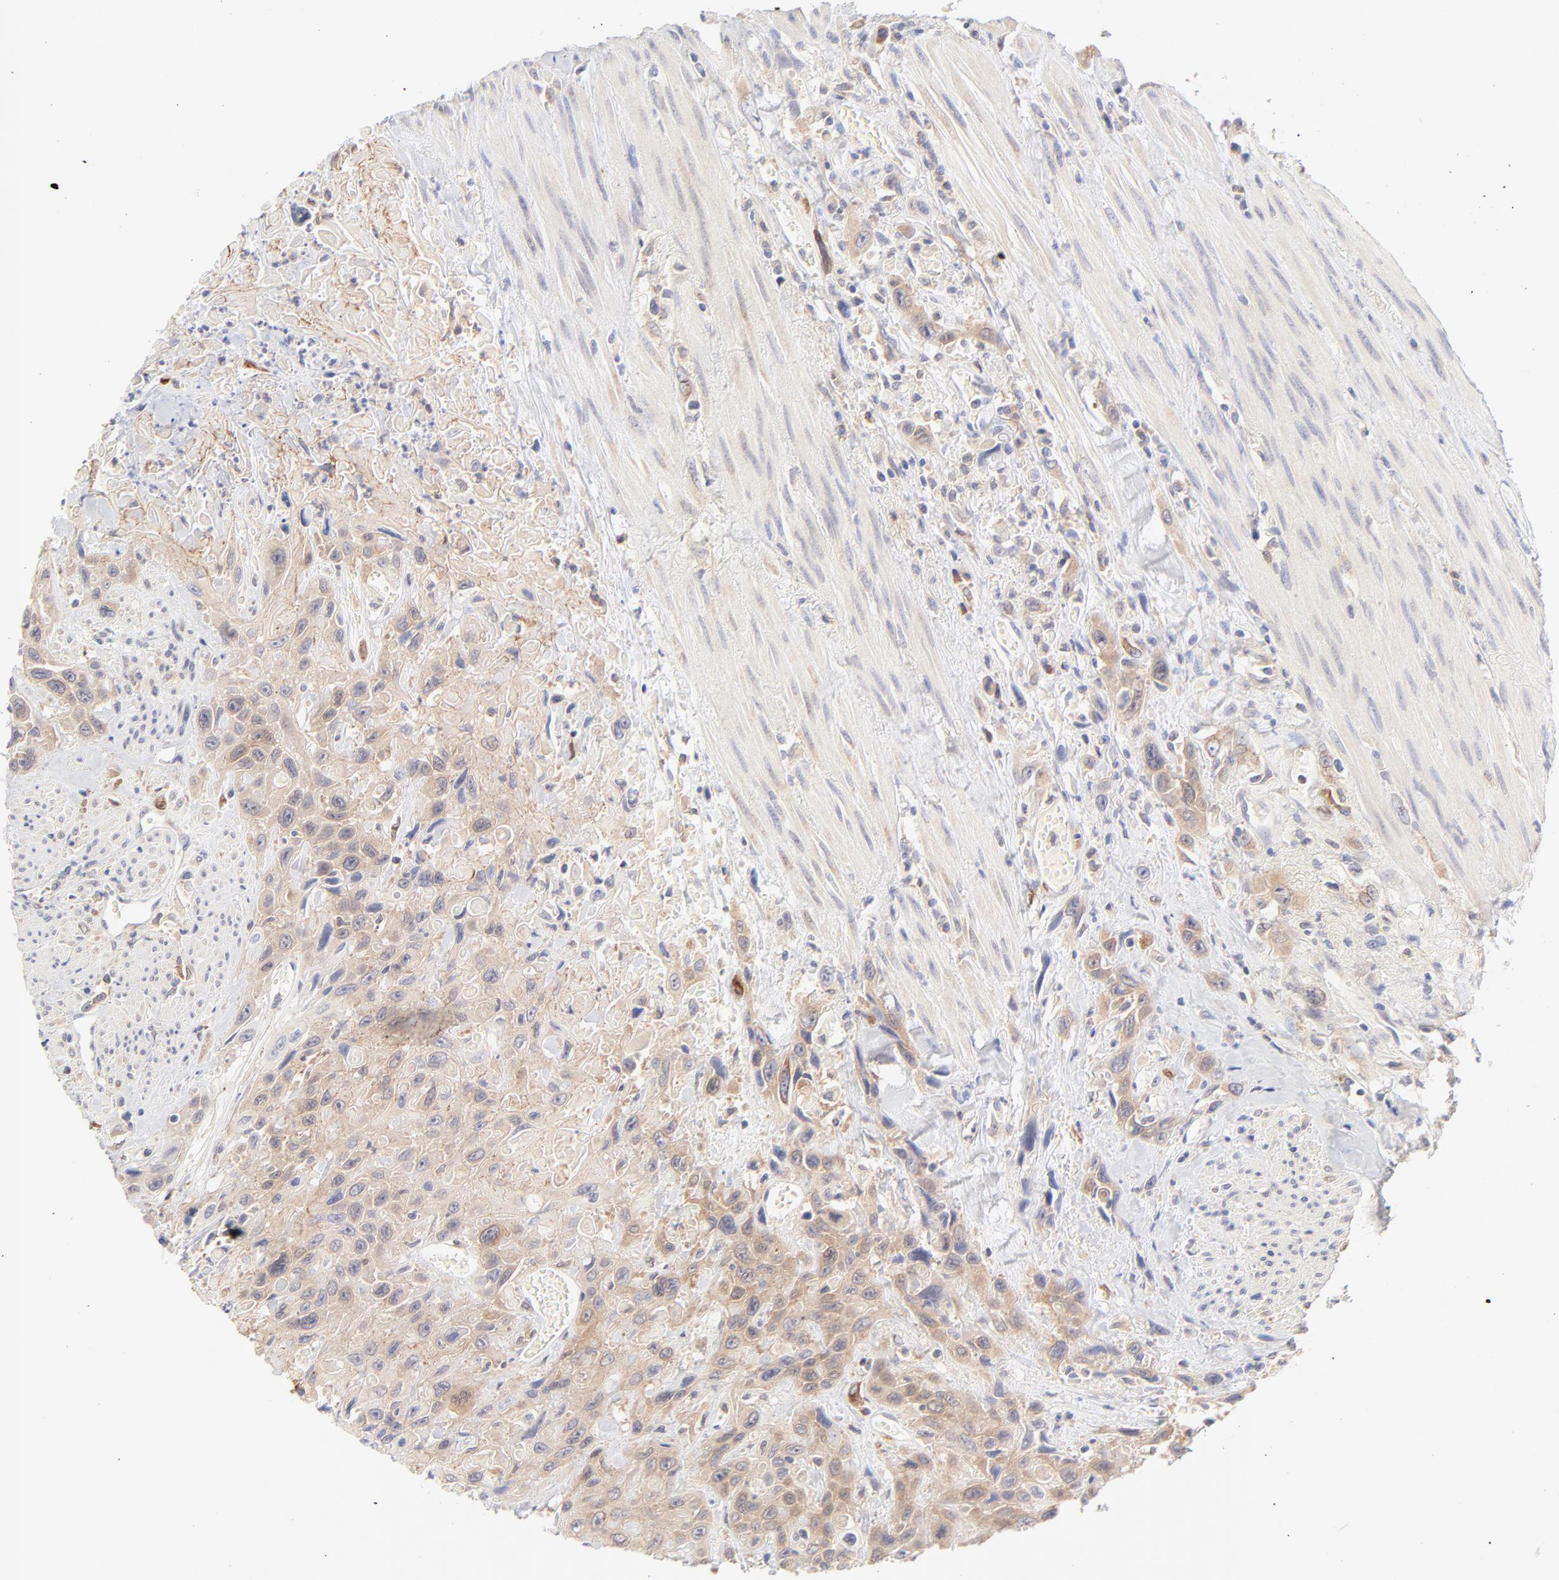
{"staining": {"intensity": "moderate", "quantity": ">75%", "location": "cytoplasmic/membranous"}, "tissue": "urothelial cancer", "cell_type": "Tumor cells", "image_type": "cancer", "snomed": [{"axis": "morphology", "description": "Urothelial carcinoma, High grade"}, {"axis": "topography", "description": "Urinary bladder"}], "caption": "Urothelial cancer stained with a protein marker displays moderate staining in tumor cells.", "gene": "RPS6KA1", "patient": {"sex": "female", "age": 84}}